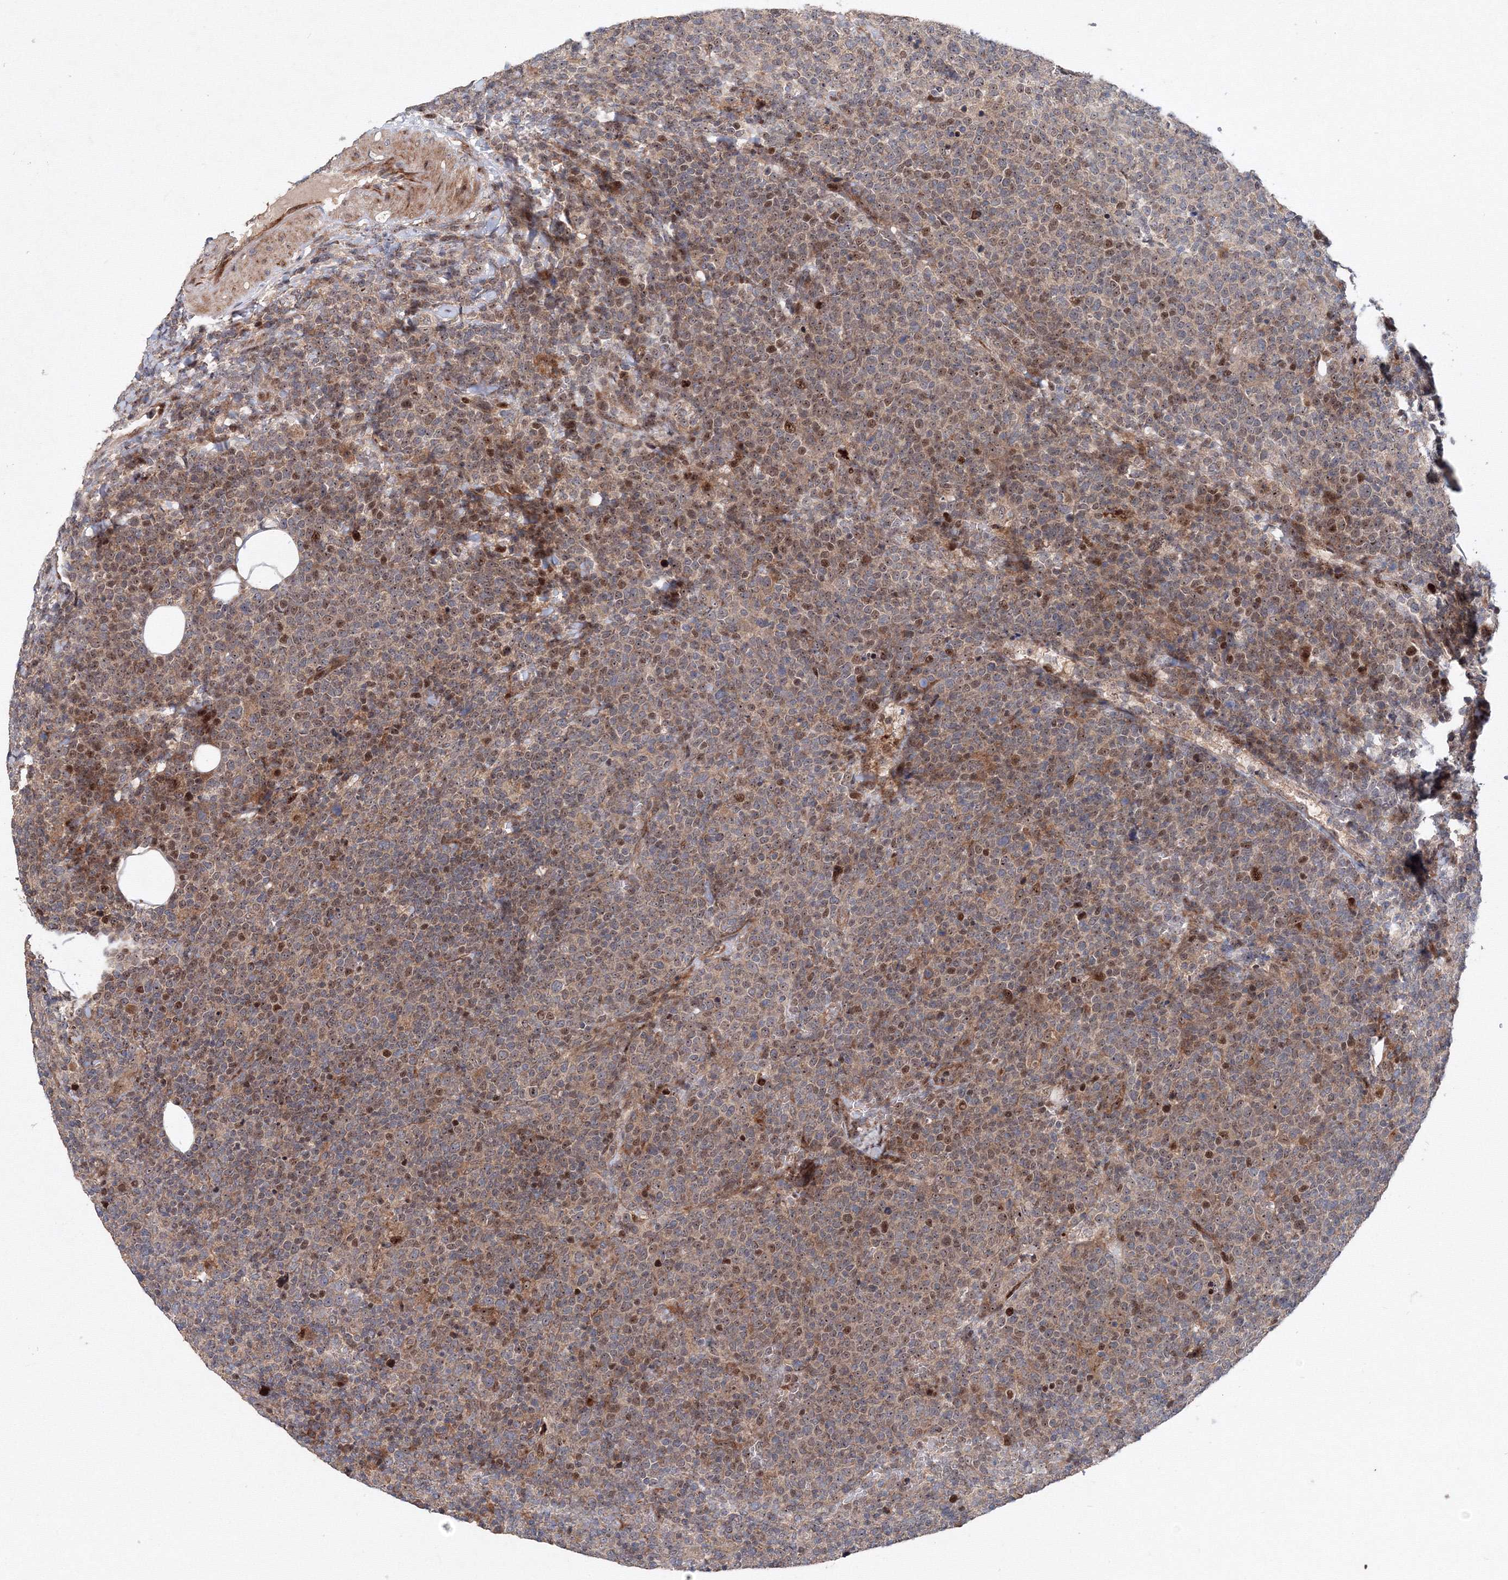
{"staining": {"intensity": "moderate", "quantity": ">75%", "location": "cytoplasmic/membranous,nuclear"}, "tissue": "lymphoma", "cell_type": "Tumor cells", "image_type": "cancer", "snomed": [{"axis": "morphology", "description": "Malignant lymphoma, non-Hodgkin's type, High grade"}, {"axis": "topography", "description": "Lymph node"}], "caption": "Human lymphoma stained for a protein (brown) exhibits moderate cytoplasmic/membranous and nuclear positive staining in about >75% of tumor cells.", "gene": "ANKAR", "patient": {"sex": "male", "age": 61}}